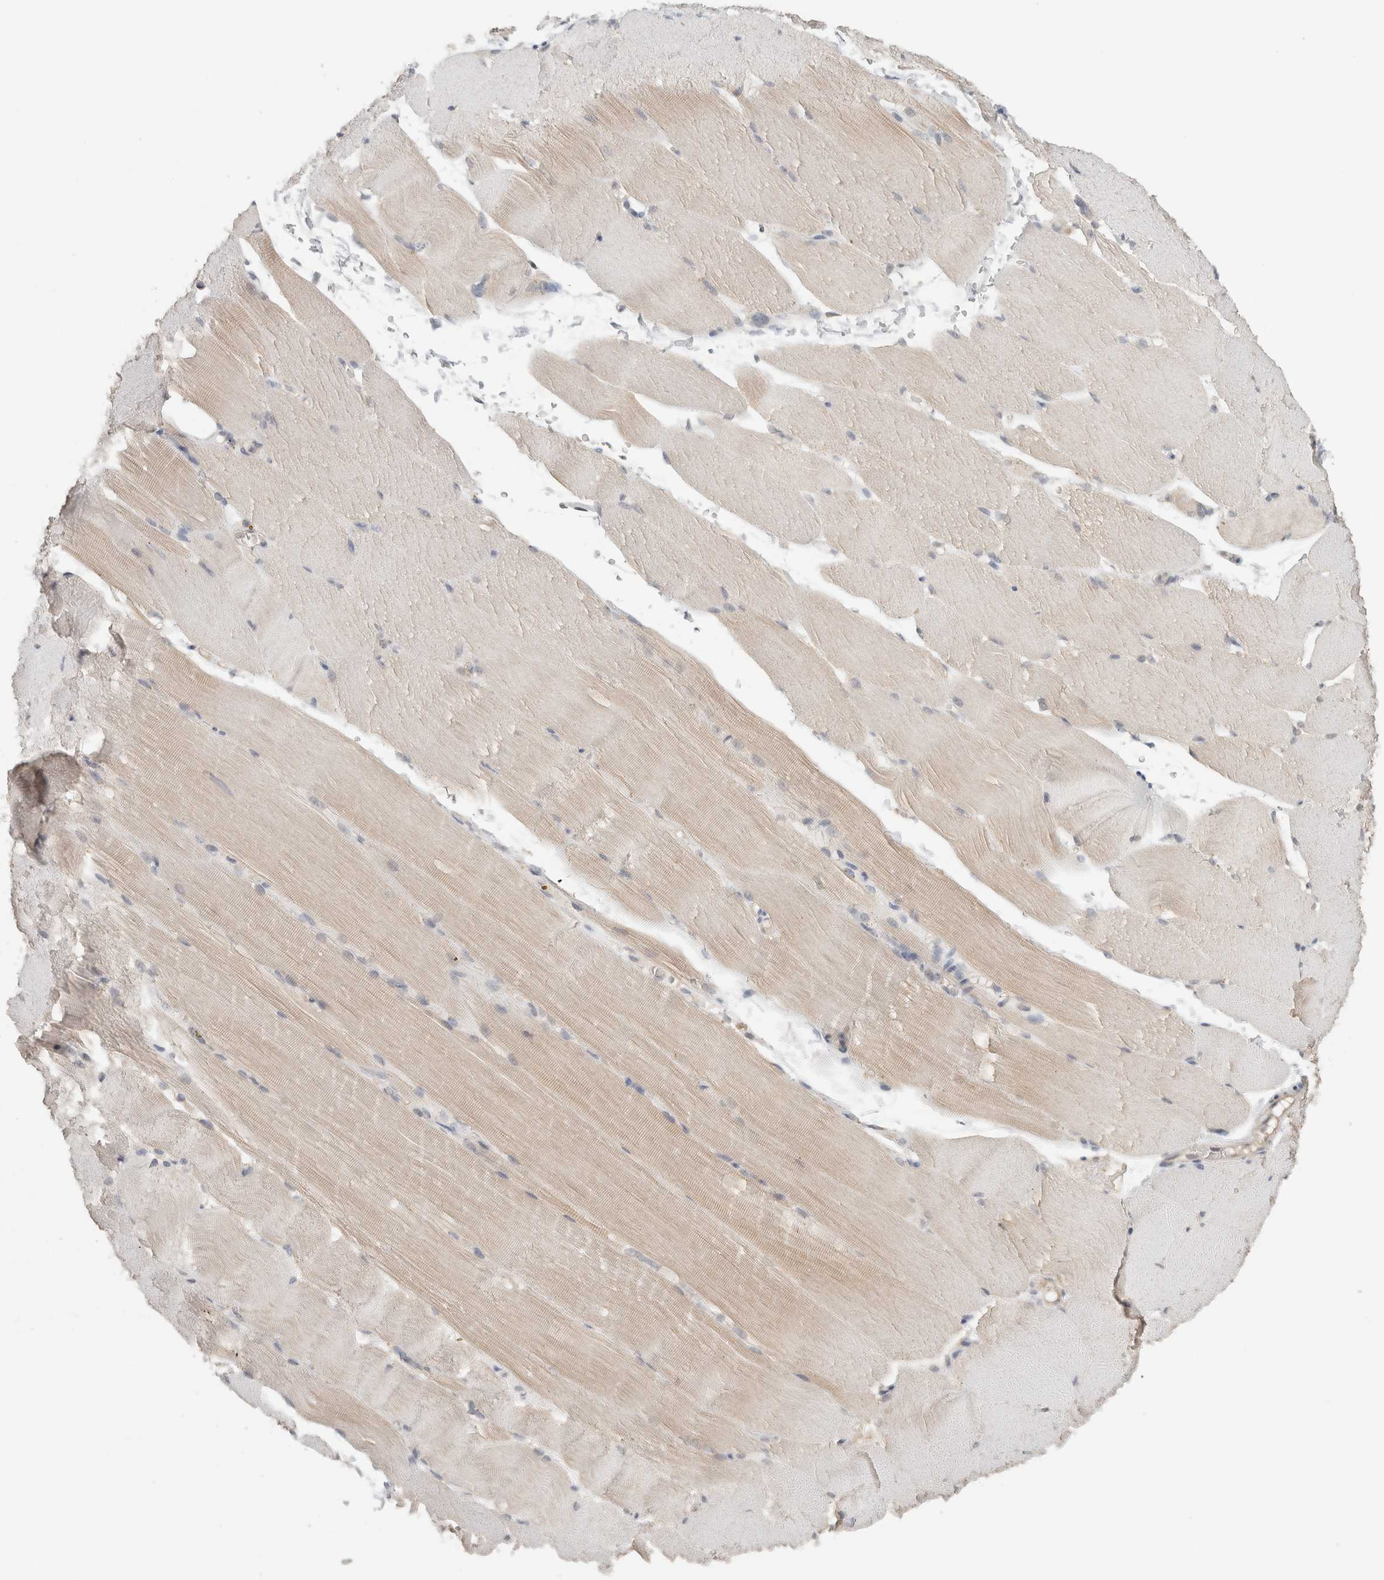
{"staining": {"intensity": "weak", "quantity": "<25%", "location": "cytoplasmic/membranous"}, "tissue": "skeletal muscle", "cell_type": "Myocytes", "image_type": "normal", "snomed": [{"axis": "morphology", "description": "Normal tissue, NOS"}, {"axis": "topography", "description": "Skeletal muscle"}, {"axis": "topography", "description": "Parathyroid gland"}], "caption": "This is an IHC photomicrograph of normal skeletal muscle. There is no expression in myocytes.", "gene": "TRAT1", "patient": {"sex": "female", "age": 37}}